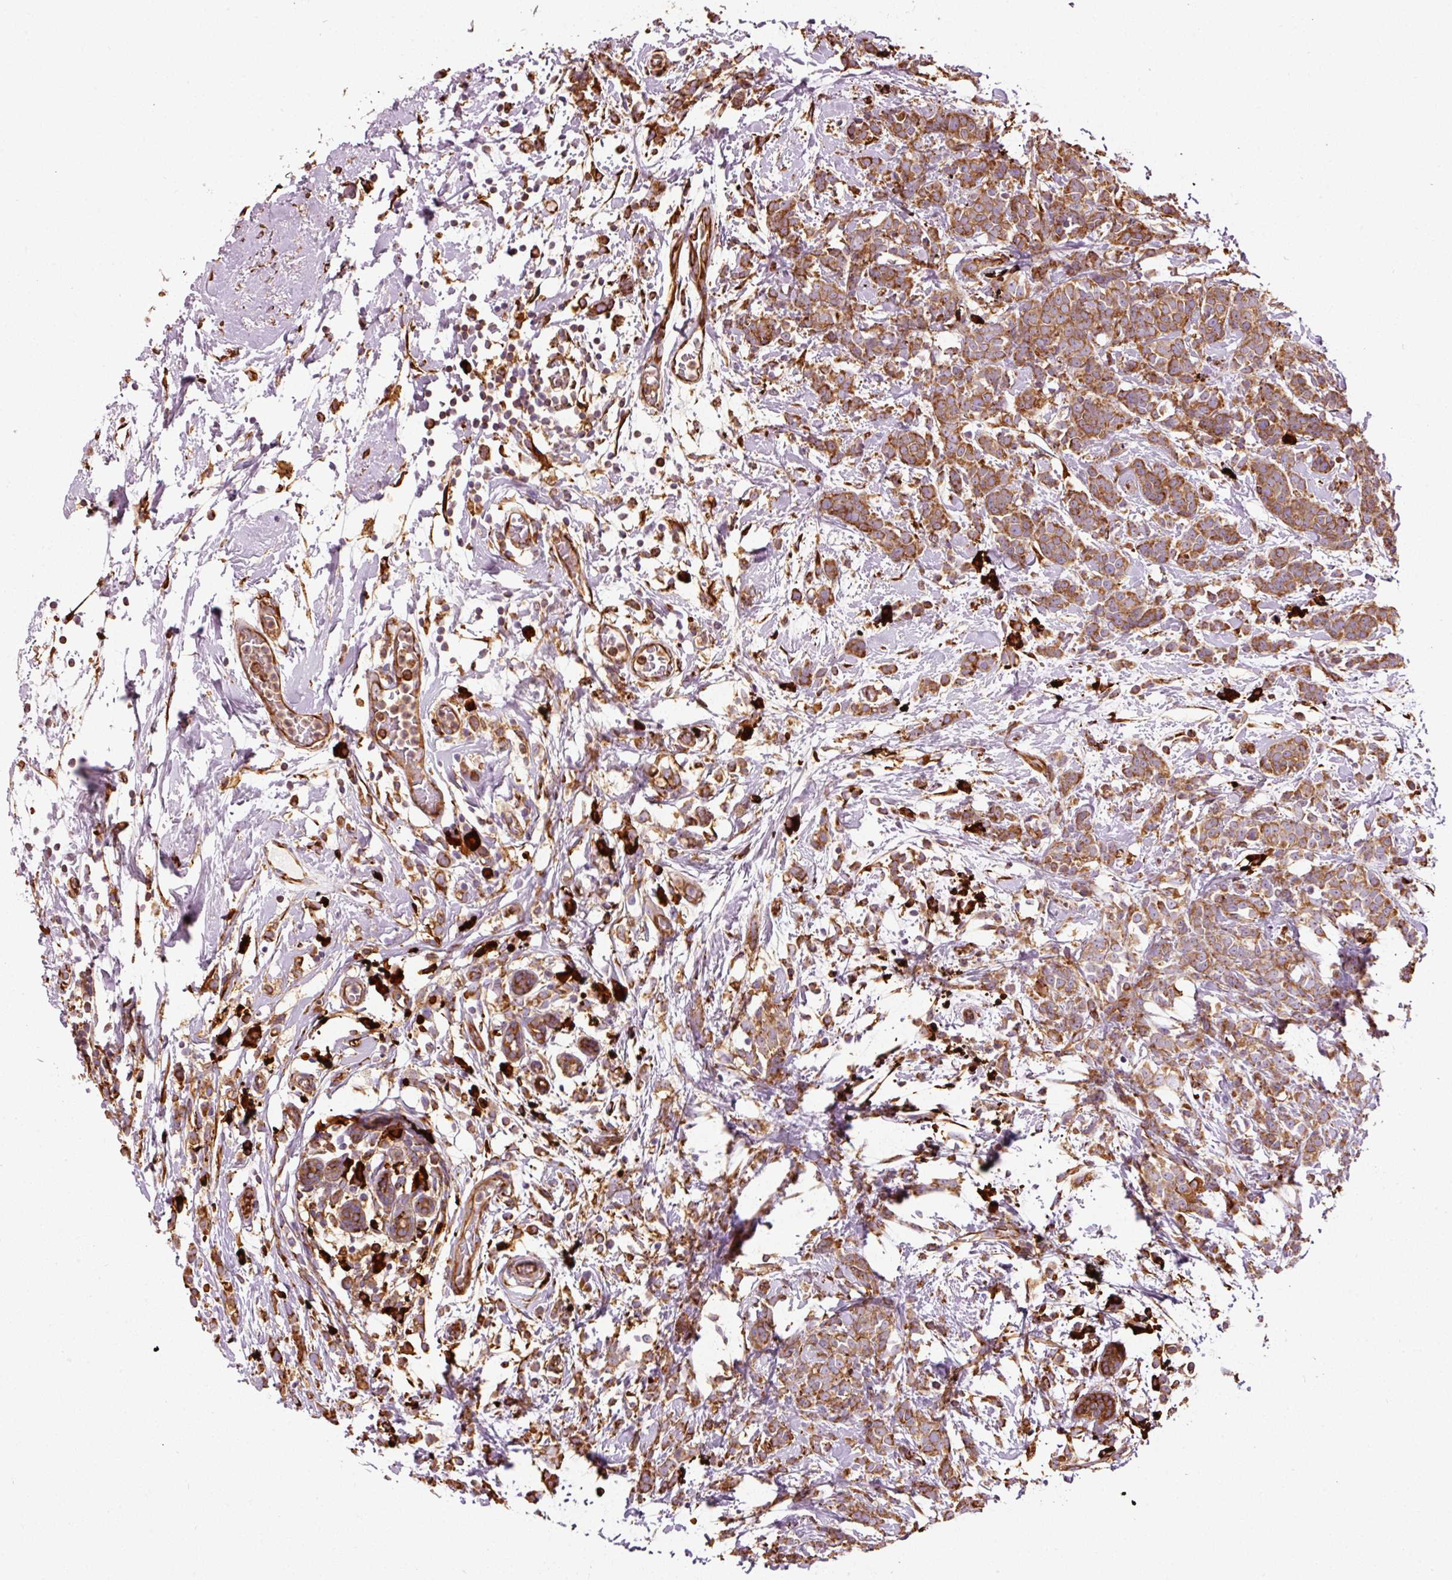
{"staining": {"intensity": "strong", "quantity": ">75%", "location": "cytoplasmic/membranous"}, "tissue": "breast cancer", "cell_type": "Tumor cells", "image_type": "cancer", "snomed": [{"axis": "morphology", "description": "Lobular carcinoma"}, {"axis": "topography", "description": "Breast"}], "caption": "An image of breast lobular carcinoma stained for a protein shows strong cytoplasmic/membranous brown staining in tumor cells.", "gene": "KLC1", "patient": {"sex": "female", "age": 58}}